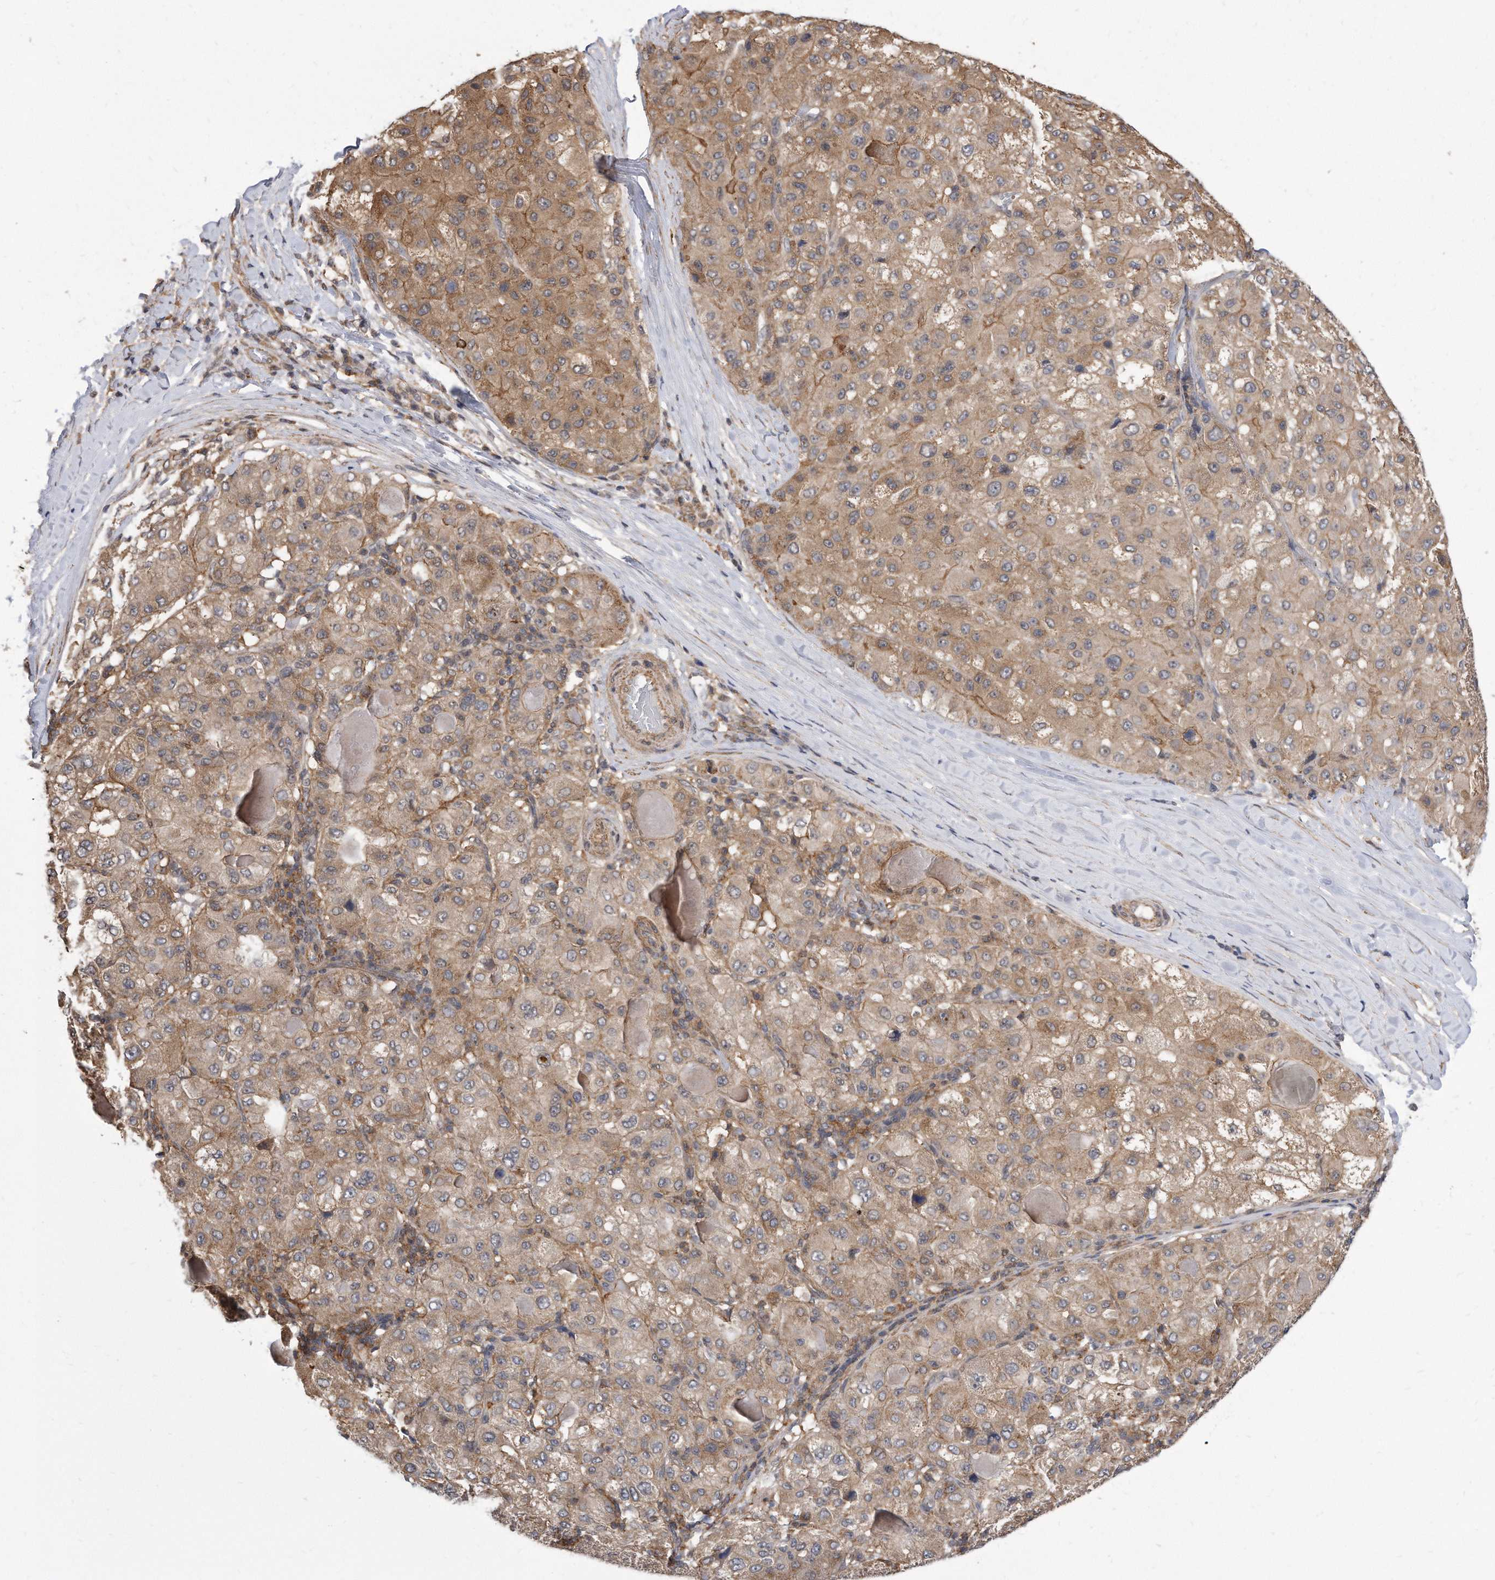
{"staining": {"intensity": "moderate", "quantity": ">75%", "location": "cytoplasmic/membranous"}, "tissue": "liver cancer", "cell_type": "Tumor cells", "image_type": "cancer", "snomed": [{"axis": "morphology", "description": "Carcinoma, Hepatocellular, NOS"}, {"axis": "topography", "description": "Liver"}], "caption": "DAB immunohistochemical staining of human liver cancer (hepatocellular carcinoma) exhibits moderate cytoplasmic/membranous protein staining in approximately >75% of tumor cells.", "gene": "TCP1", "patient": {"sex": "male", "age": 80}}